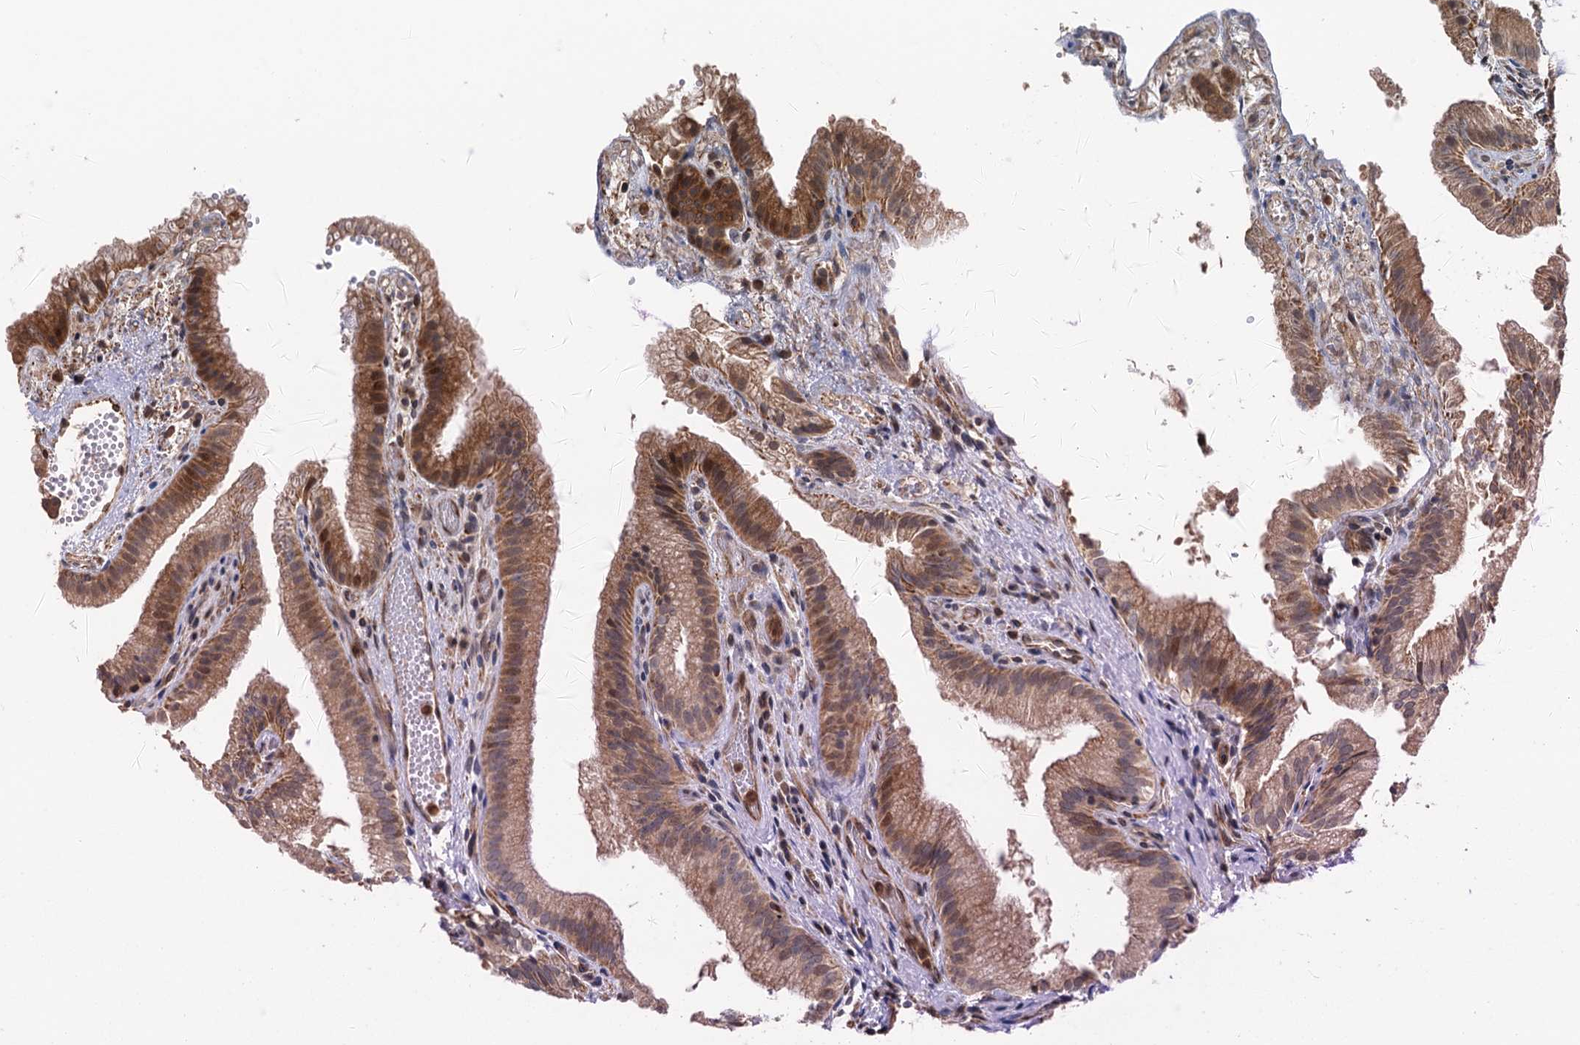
{"staining": {"intensity": "moderate", "quantity": "25%-75%", "location": "cytoplasmic/membranous,nuclear"}, "tissue": "gallbladder", "cell_type": "Glandular cells", "image_type": "normal", "snomed": [{"axis": "morphology", "description": "Normal tissue, NOS"}, {"axis": "topography", "description": "Gallbladder"}], "caption": "Glandular cells display medium levels of moderate cytoplasmic/membranous,nuclear expression in approximately 25%-75% of cells in benign gallbladder. The staining was performed using DAB (3,3'-diaminobenzidine), with brown indicating positive protein expression. Nuclei are stained blue with hematoxylin.", "gene": "WHAMM", "patient": {"sex": "female", "age": 30}}